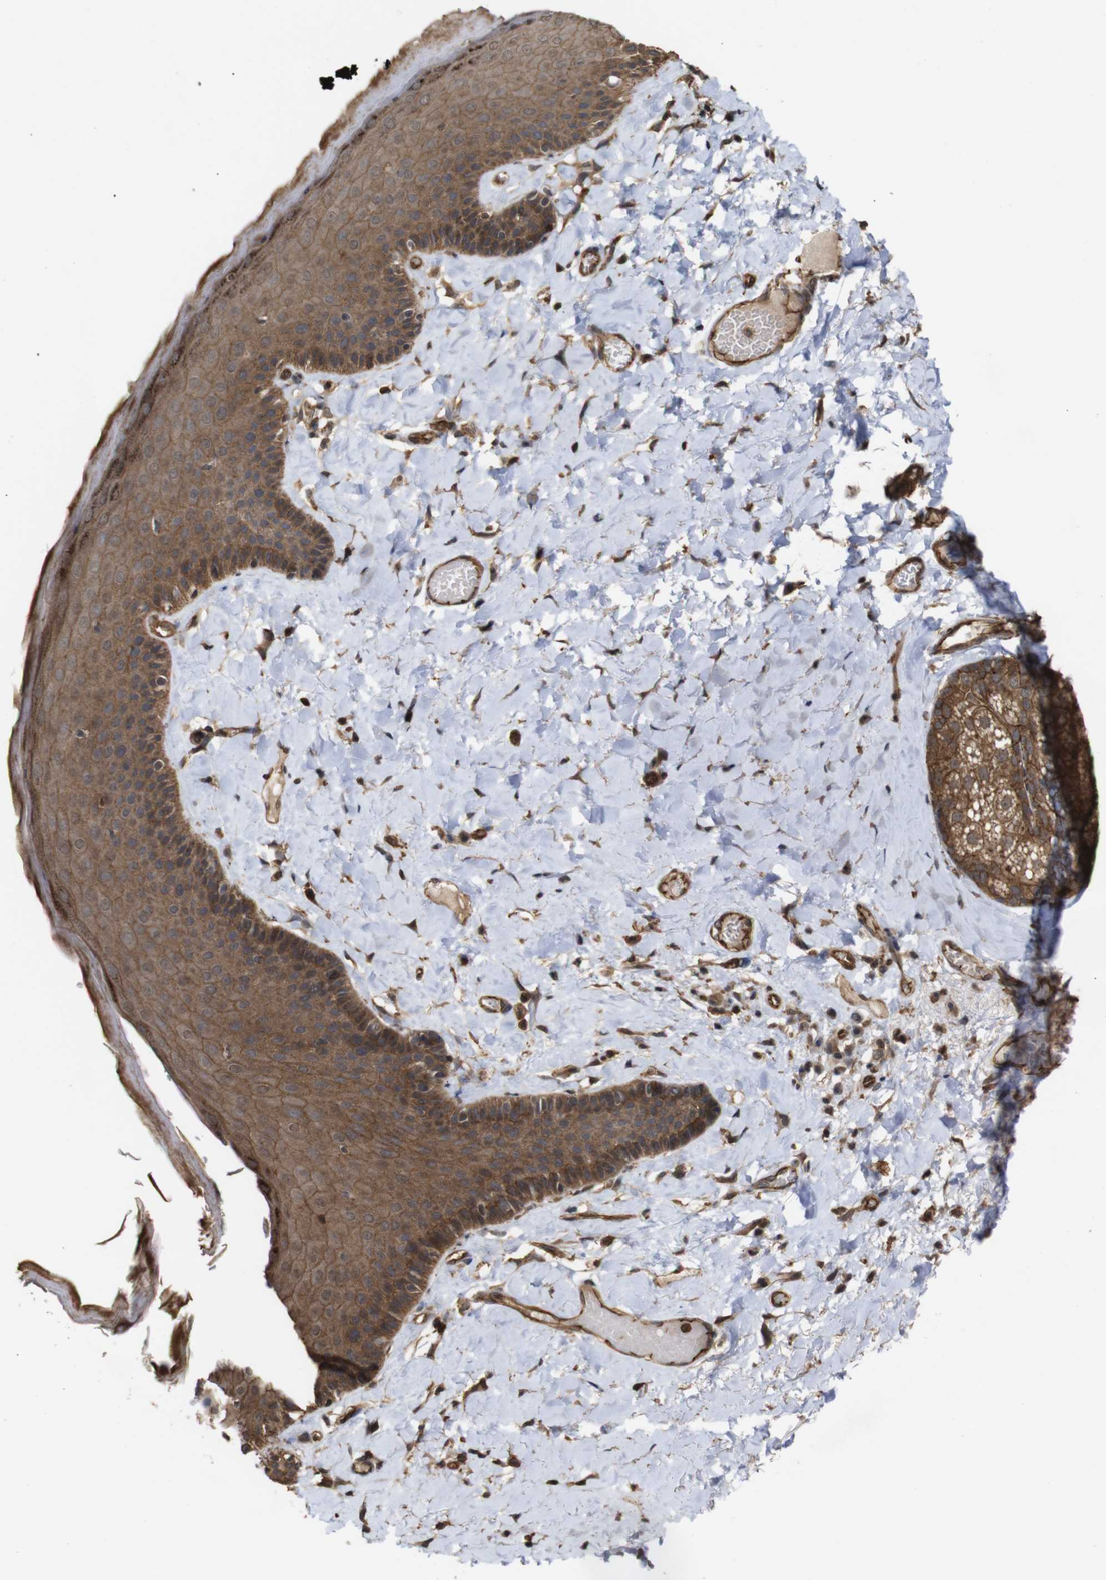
{"staining": {"intensity": "moderate", "quantity": ">75%", "location": "cytoplasmic/membranous"}, "tissue": "skin", "cell_type": "Epidermal cells", "image_type": "normal", "snomed": [{"axis": "morphology", "description": "Normal tissue, NOS"}, {"axis": "topography", "description": "Anal"}], "caption": "The image exhibits a brown stain indicating the presence of a protein in the cytoplasmic/membranous of epidermal cells in skin.", "gene": "NANOS1", "patient": {"sex": "male", "age": 69}}